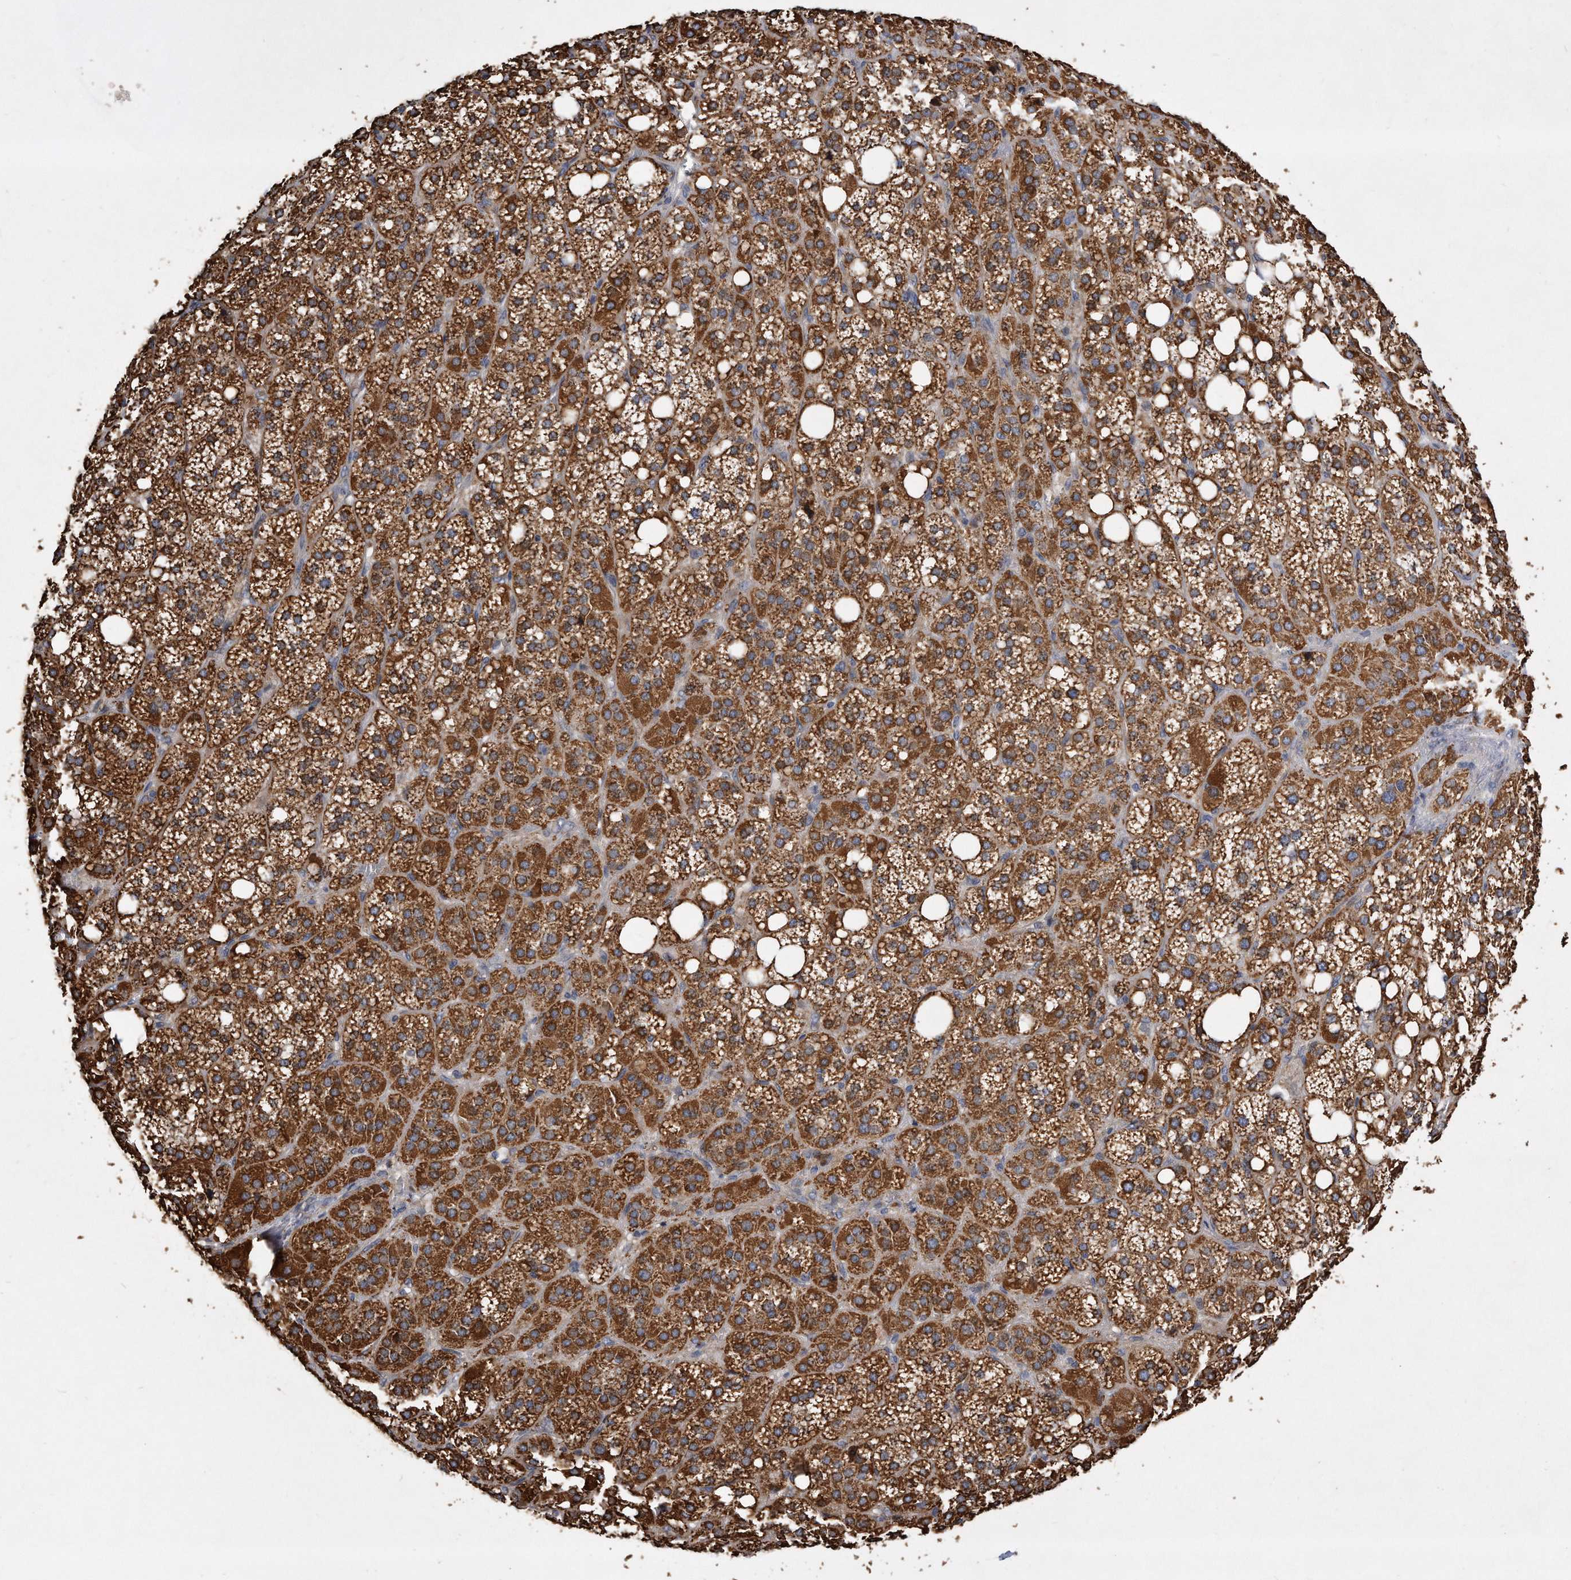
{"staining": {"intensity": "strong", "quantity": ">75%", "location": "cytoplasmic/membranous"}, "tissue": "adrenal gland", "cell_type": "Glandular cells", "image_type": "normal", "snomed": [{"axis": "morphology", "description": "Normal tissue, NOS"}, {"axis": "topography", "description": "Adrenal gland"}], "caption": "Strong cytoplasmic/membranous expression for a protein is seen in approximately >75% of glandular cells of benign adrenal gland using immunohistochemistry (IHC).", "gene": "PPP5C", "patient": {"sex": "female", "age": 59}}